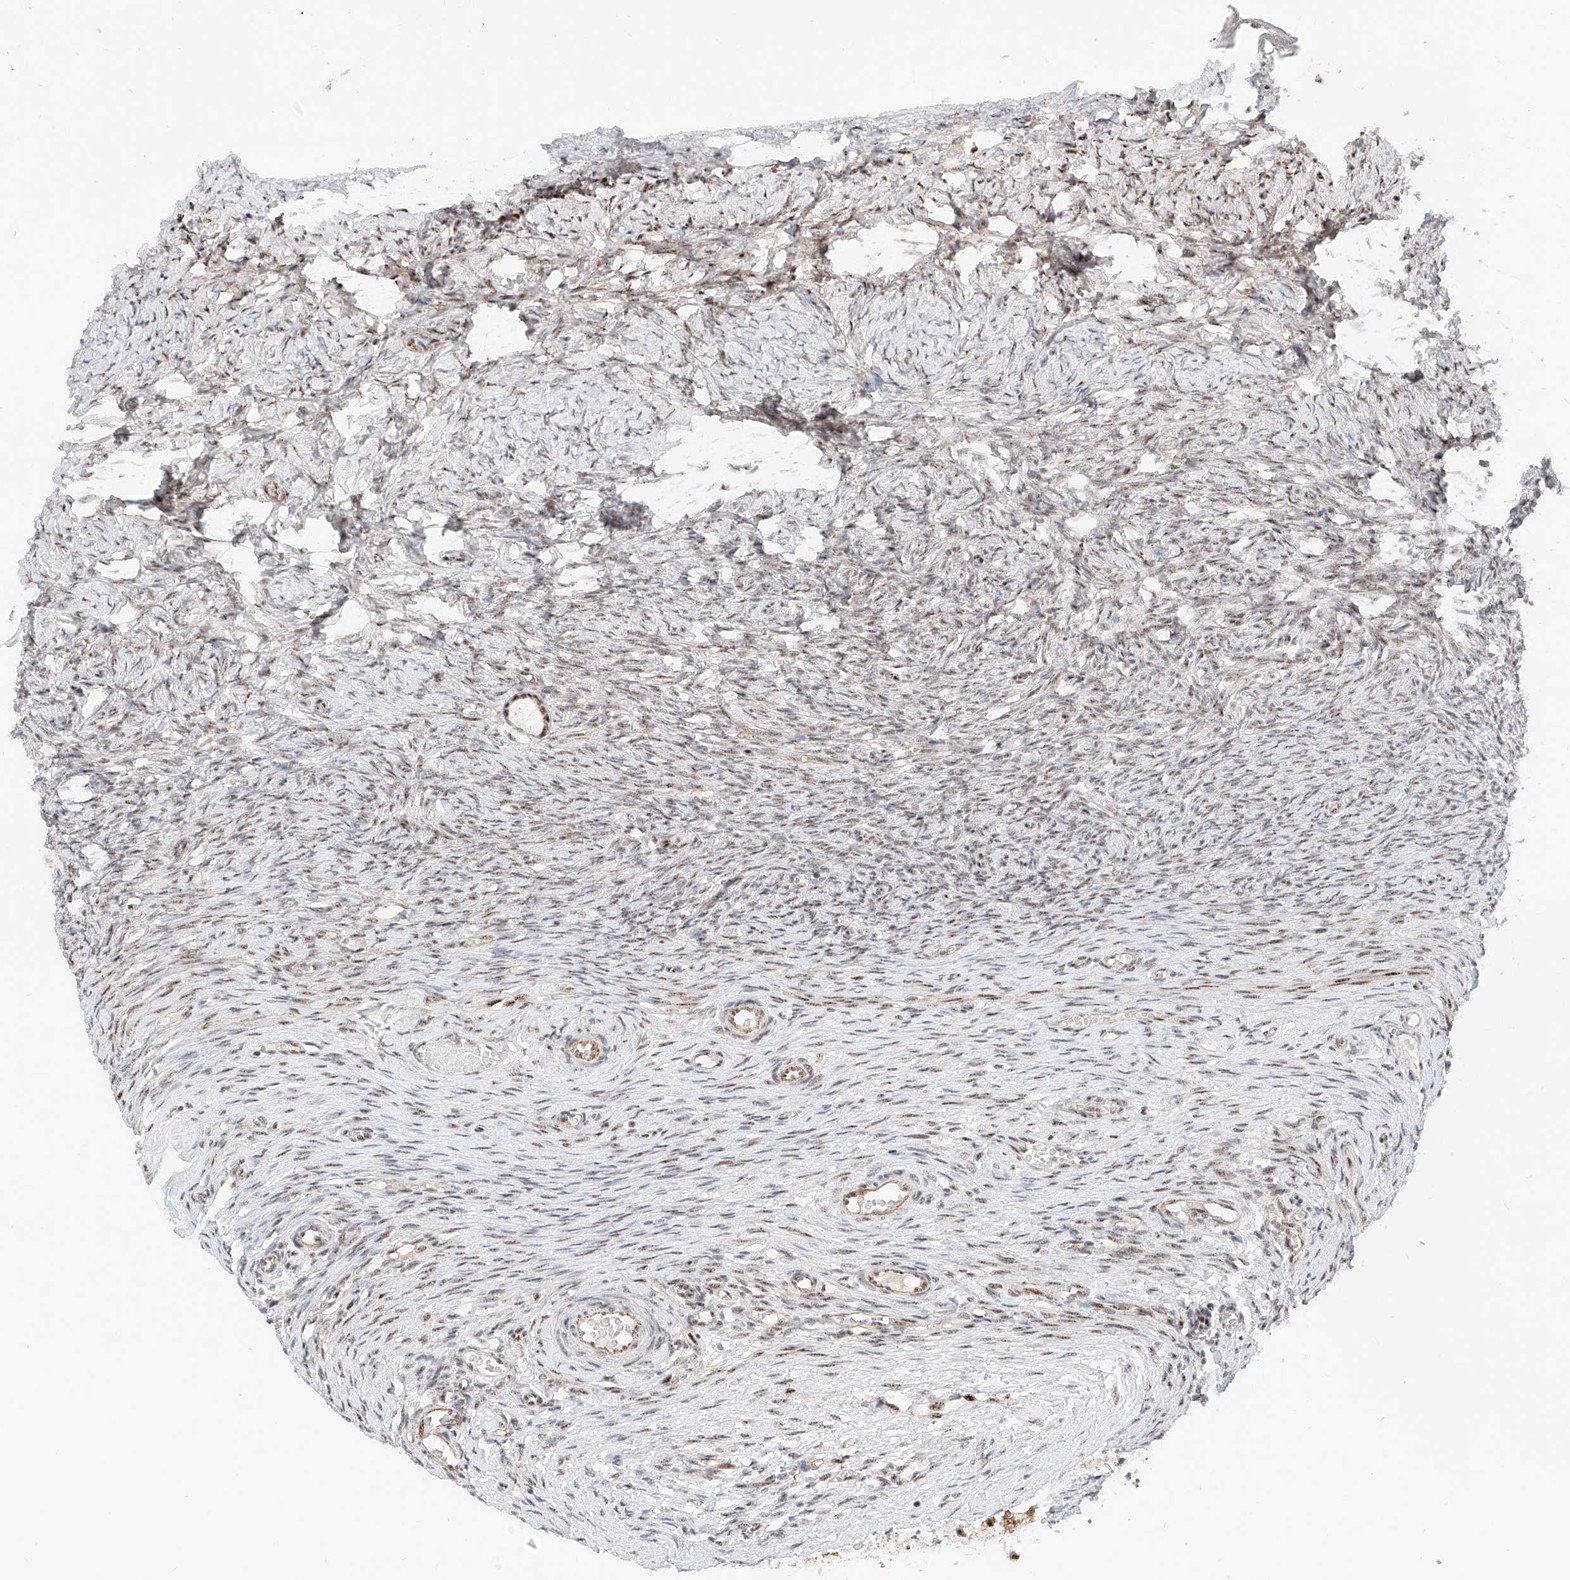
{"staining": {"intensity": "moderate", "quantity": ">75%", "location": "nuclear"}, "tissue": "ovary", "cell_type": "Follicle cells", "image_type": "normal", "snomed": [{"axis": "morphology", "description": "Adenocarcinoma, NOS"}, {"axis": "topography", "description": "Endometrium"}], "caption": "Immunohistochemical staining of benign ovary reveals moderate nuclear protein expression in about >75% of follicle cells.", "gene": "ATXN7L2", "patient": {"sex": "female", "age": 32}}